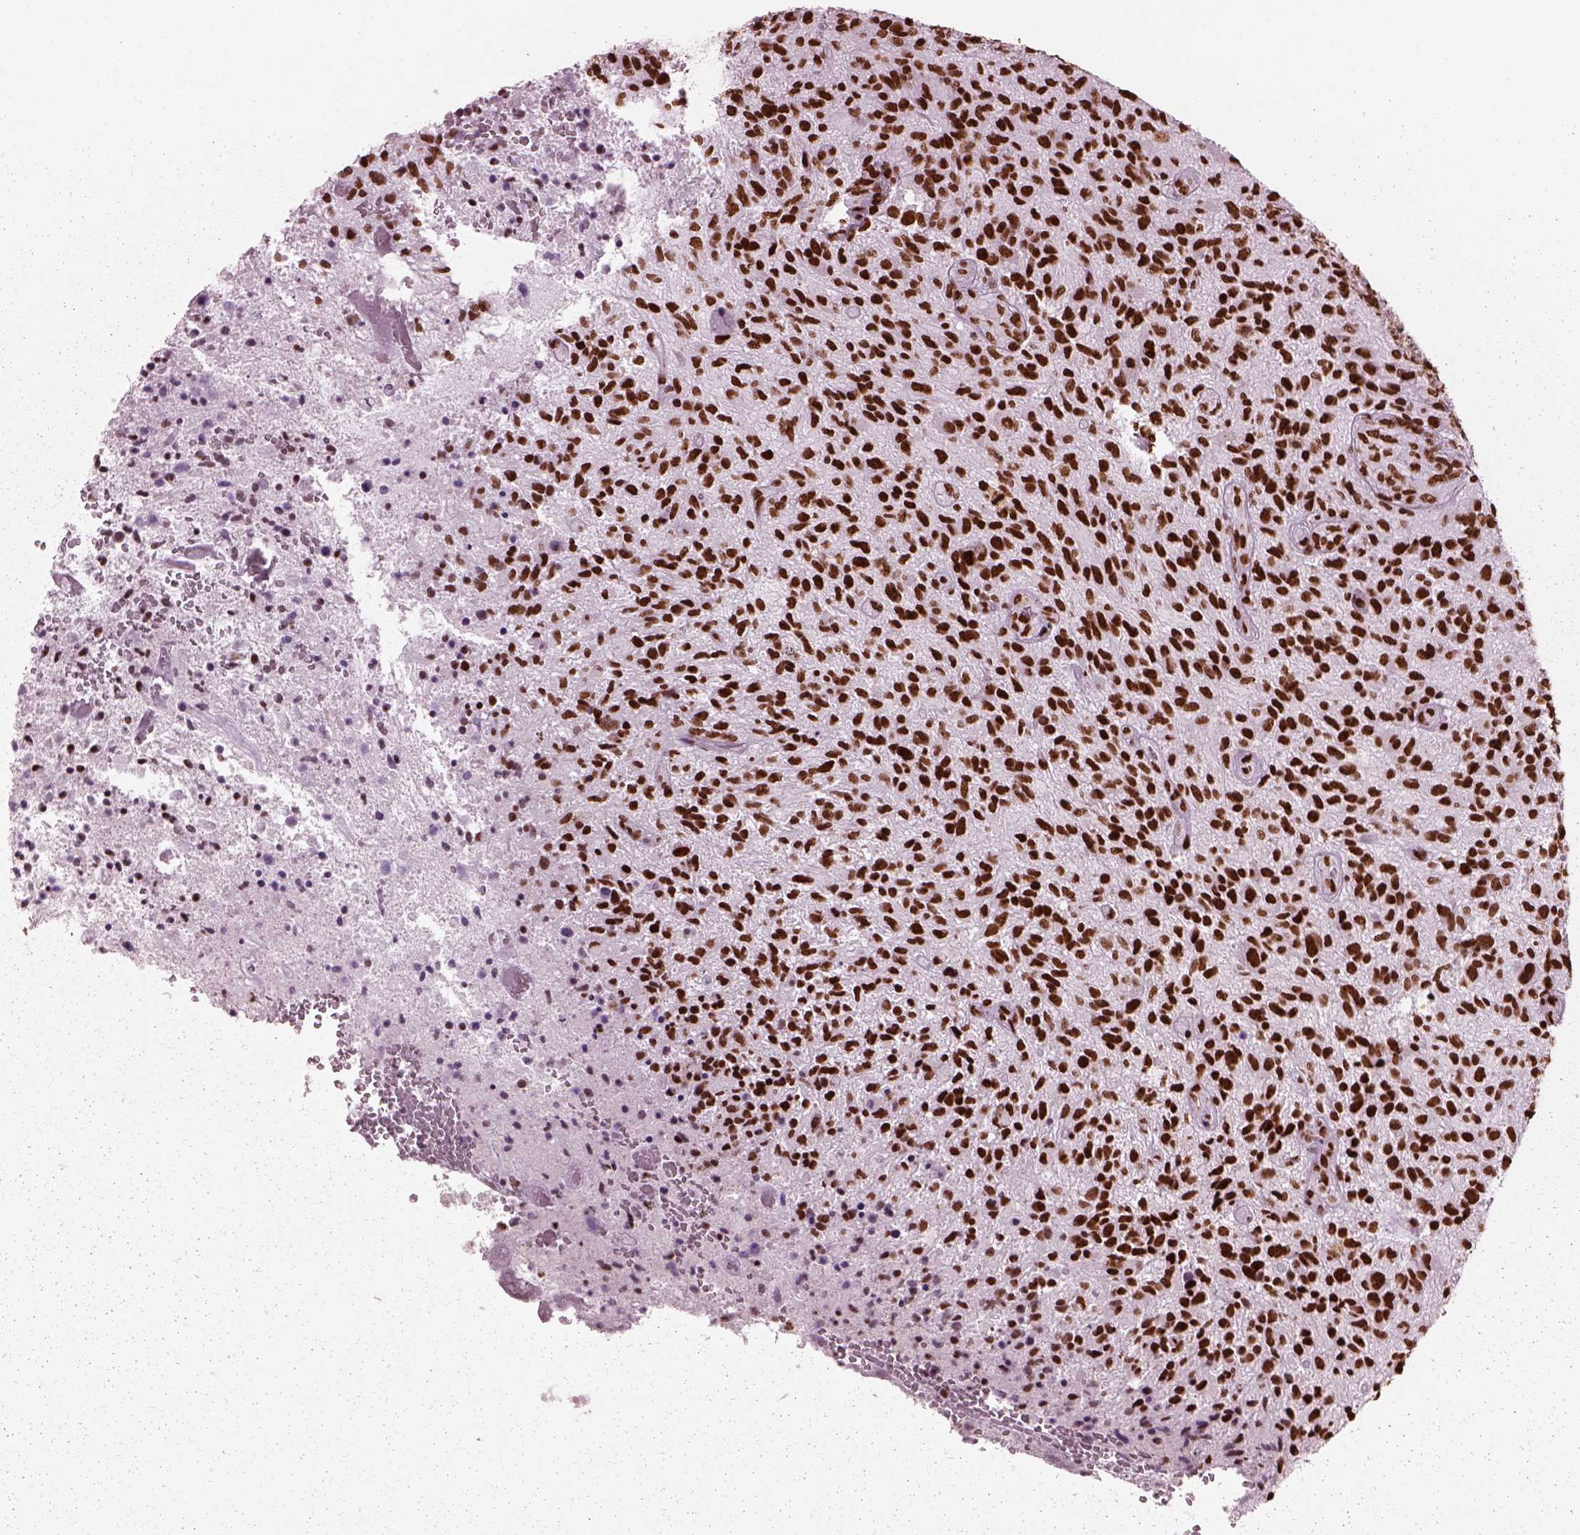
{"staining": {"intensity": "strong", "quantity": ">75%", "location": "nuclear"}, "tissue": "glioma", "cell_type": "Tumor cells", "image_type": "cancer", "snomed": [{"axis": "morphology", "description": "Glioma, malignant, High grade"}, {"axis": "topography", "description": "Brain"}], "caption": "Strong nuclear positivity for a protein is present in approximately >75% of tumor cells of malignant glioma (high-grade) using immunohistochemistry.", "gene": "CBFA2T3", "patient": {"sex": "male", "age": 47}}